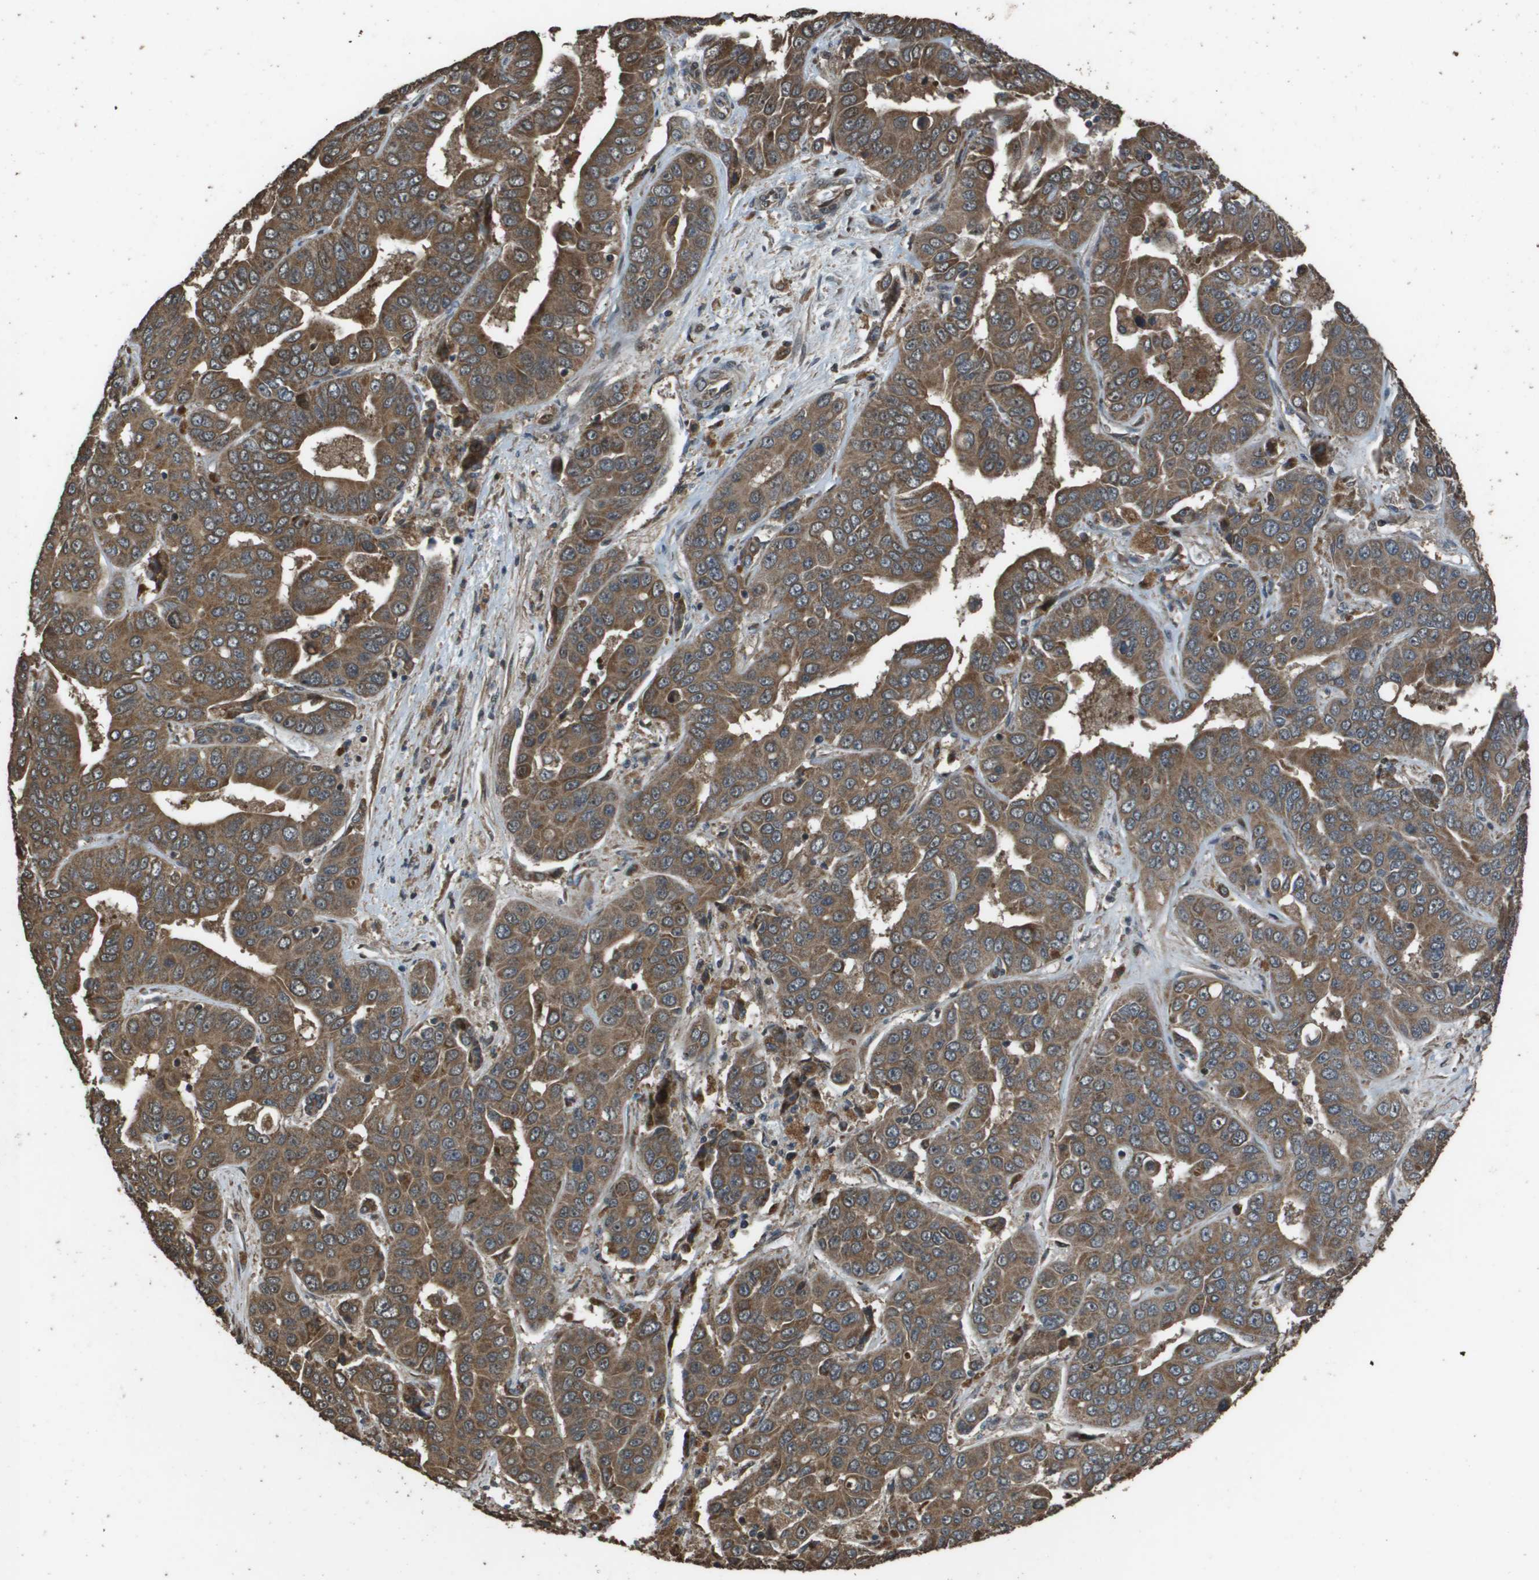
{"staining": {"intensity": "moderate", "quantity": ">75%", "location": "cytoplasmic/membranous"}, "tissue": "liver cancer", "cell_type": "Tumor cells", "image_type": "cancer", "snomed": [{"axis": "morphology", "description": "Cholangiocarcinoma"}, {"axis": "topography", "description": "Liver"}], "caption": "A brown stain labels moderate cytoplasmic/membranous positivity of a protein in cholangiocarcinoma (liver) tumor cells.", "gene": "FIG4", "patient": {"sex": "female", "age": 52}}